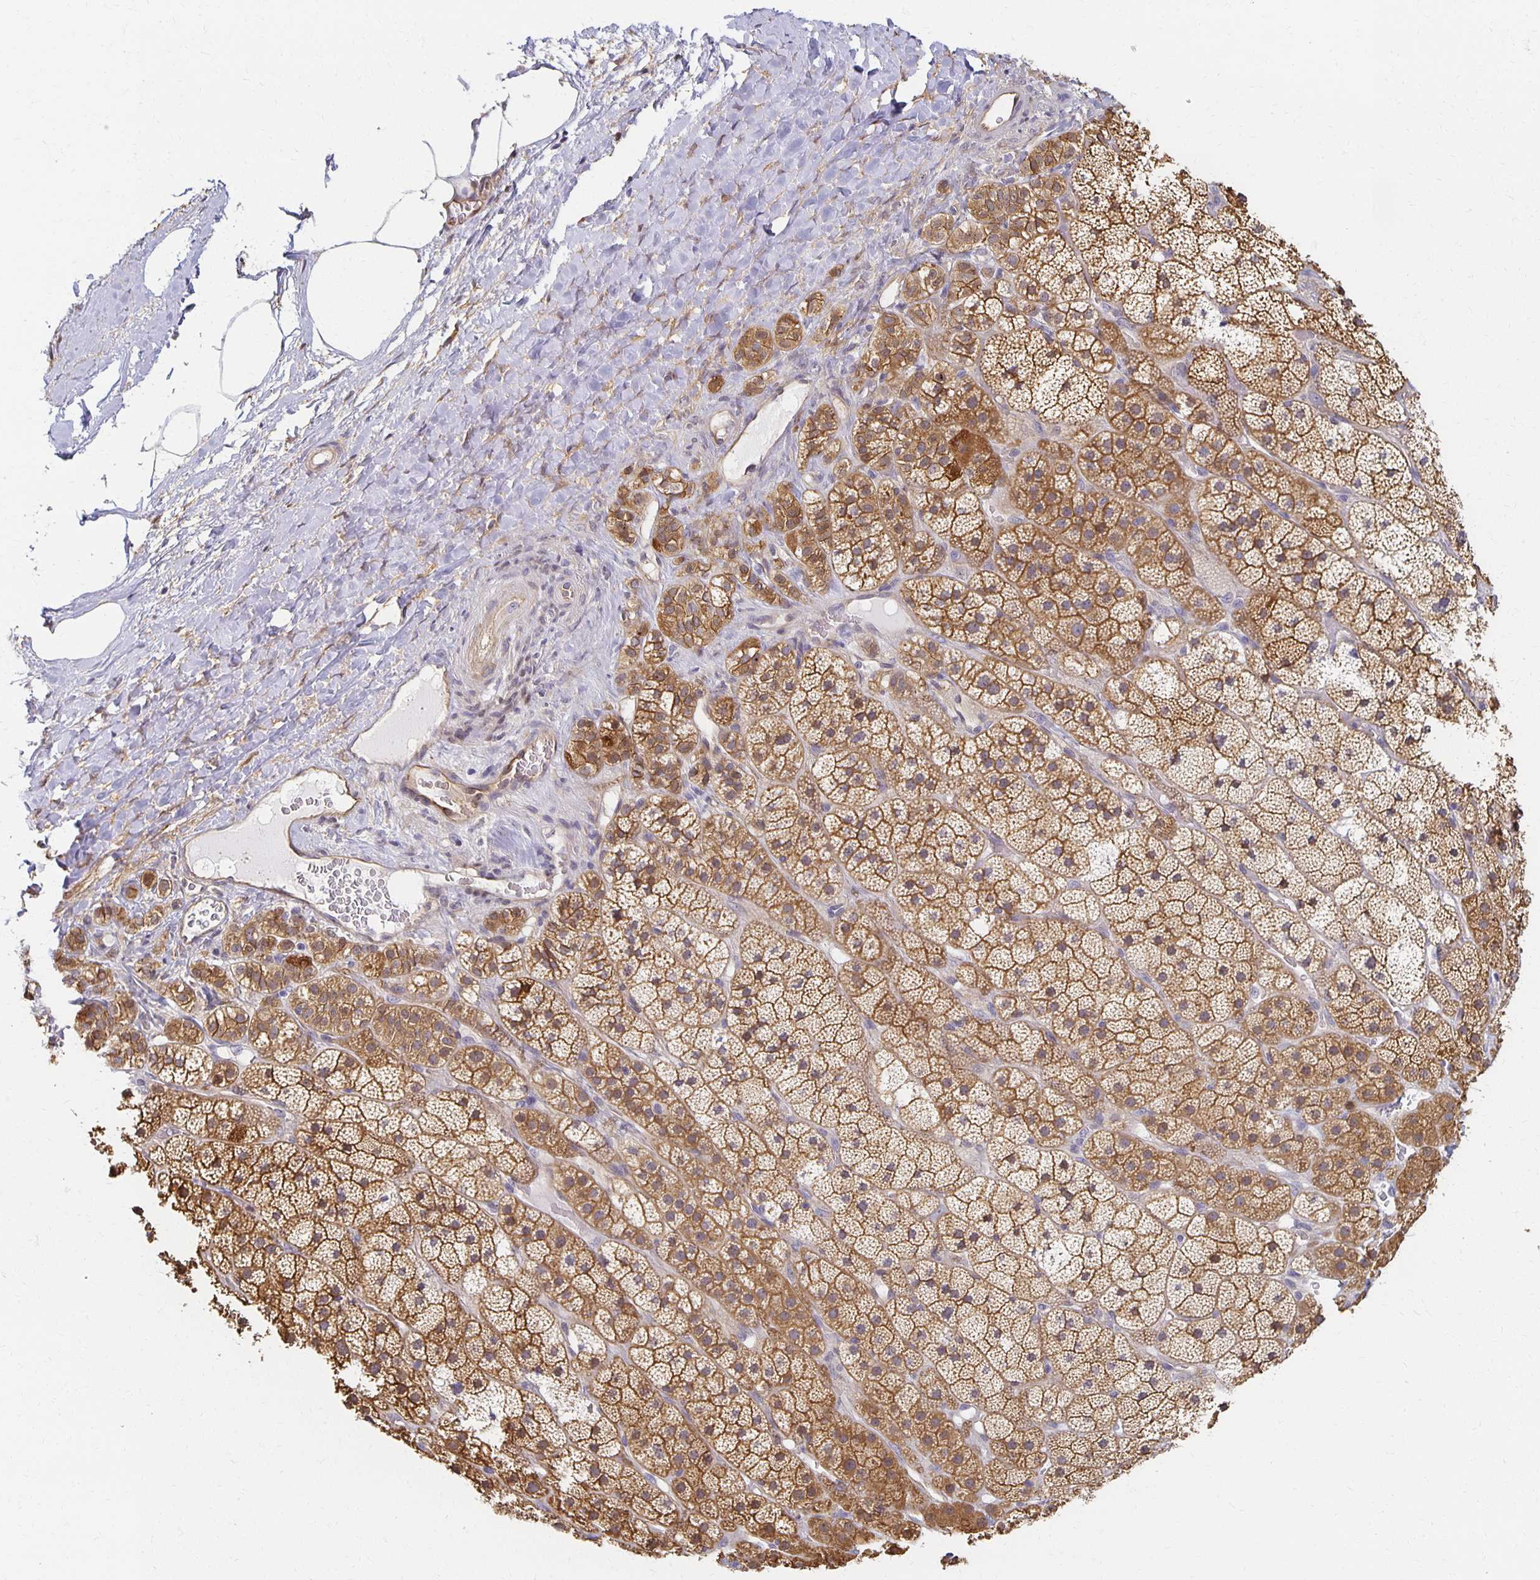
{"staining": {"intensity": "moderate", "quantity": ">75%", "location": "cytoplasmic/membranous"}, "tissue": "adrenal gland", "cell_type": "Glandular cells", "image_type": "normal", "snomed": [{"axis": "morphology", "description": "Normal tissue, NOS"}, {"axis": "topography", "description": "Adrenal gland"}], "caption": "The image reveals immunohistochemical staining of unremarkable adrenal gland. There is moderate cytoplasmic/membranous staining is identified in about >75% of glandular cells. (brown staining indicates protein expression, while blue staining denotes nuclei).", "gene": "SORL1", "patient": {"sex": "male", "age": 57}}